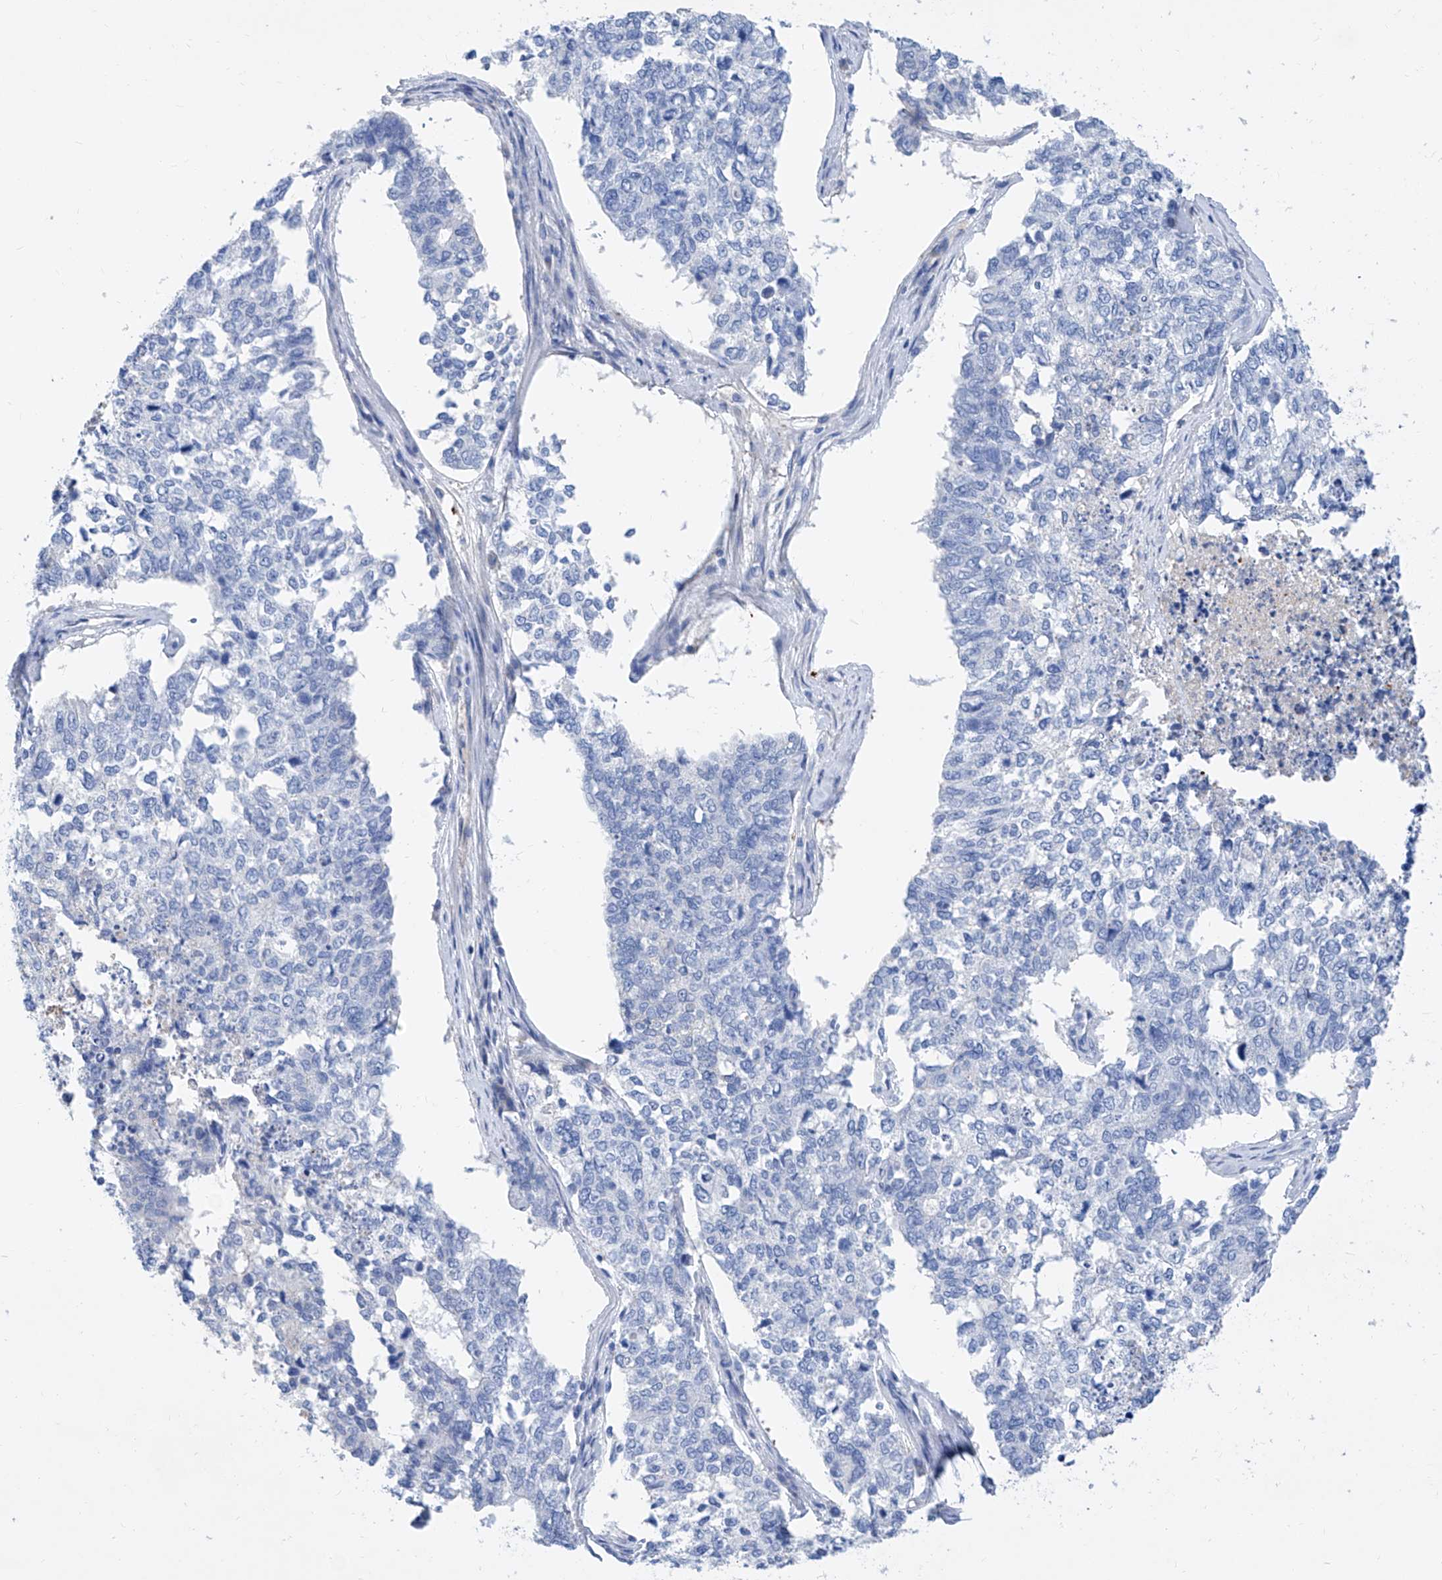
{"staining": {"intensity": "negative", "quantity": "none", "location": "none"}, "tissue": "cervical cancer", "cell_type": "Tumor cells", "image_type": "cancer", "snomed": [{"axis": "morphology", "description": "Squamous cell carcinoma, NOS"}, {"axis": "topography", "description": "Cervix"}], "caption": "Tumor cells show no significant expression in cervical squamous cell carcinoma.", "gene": "SLC25A29", "patient": {"sex": "female", "age": 63}}